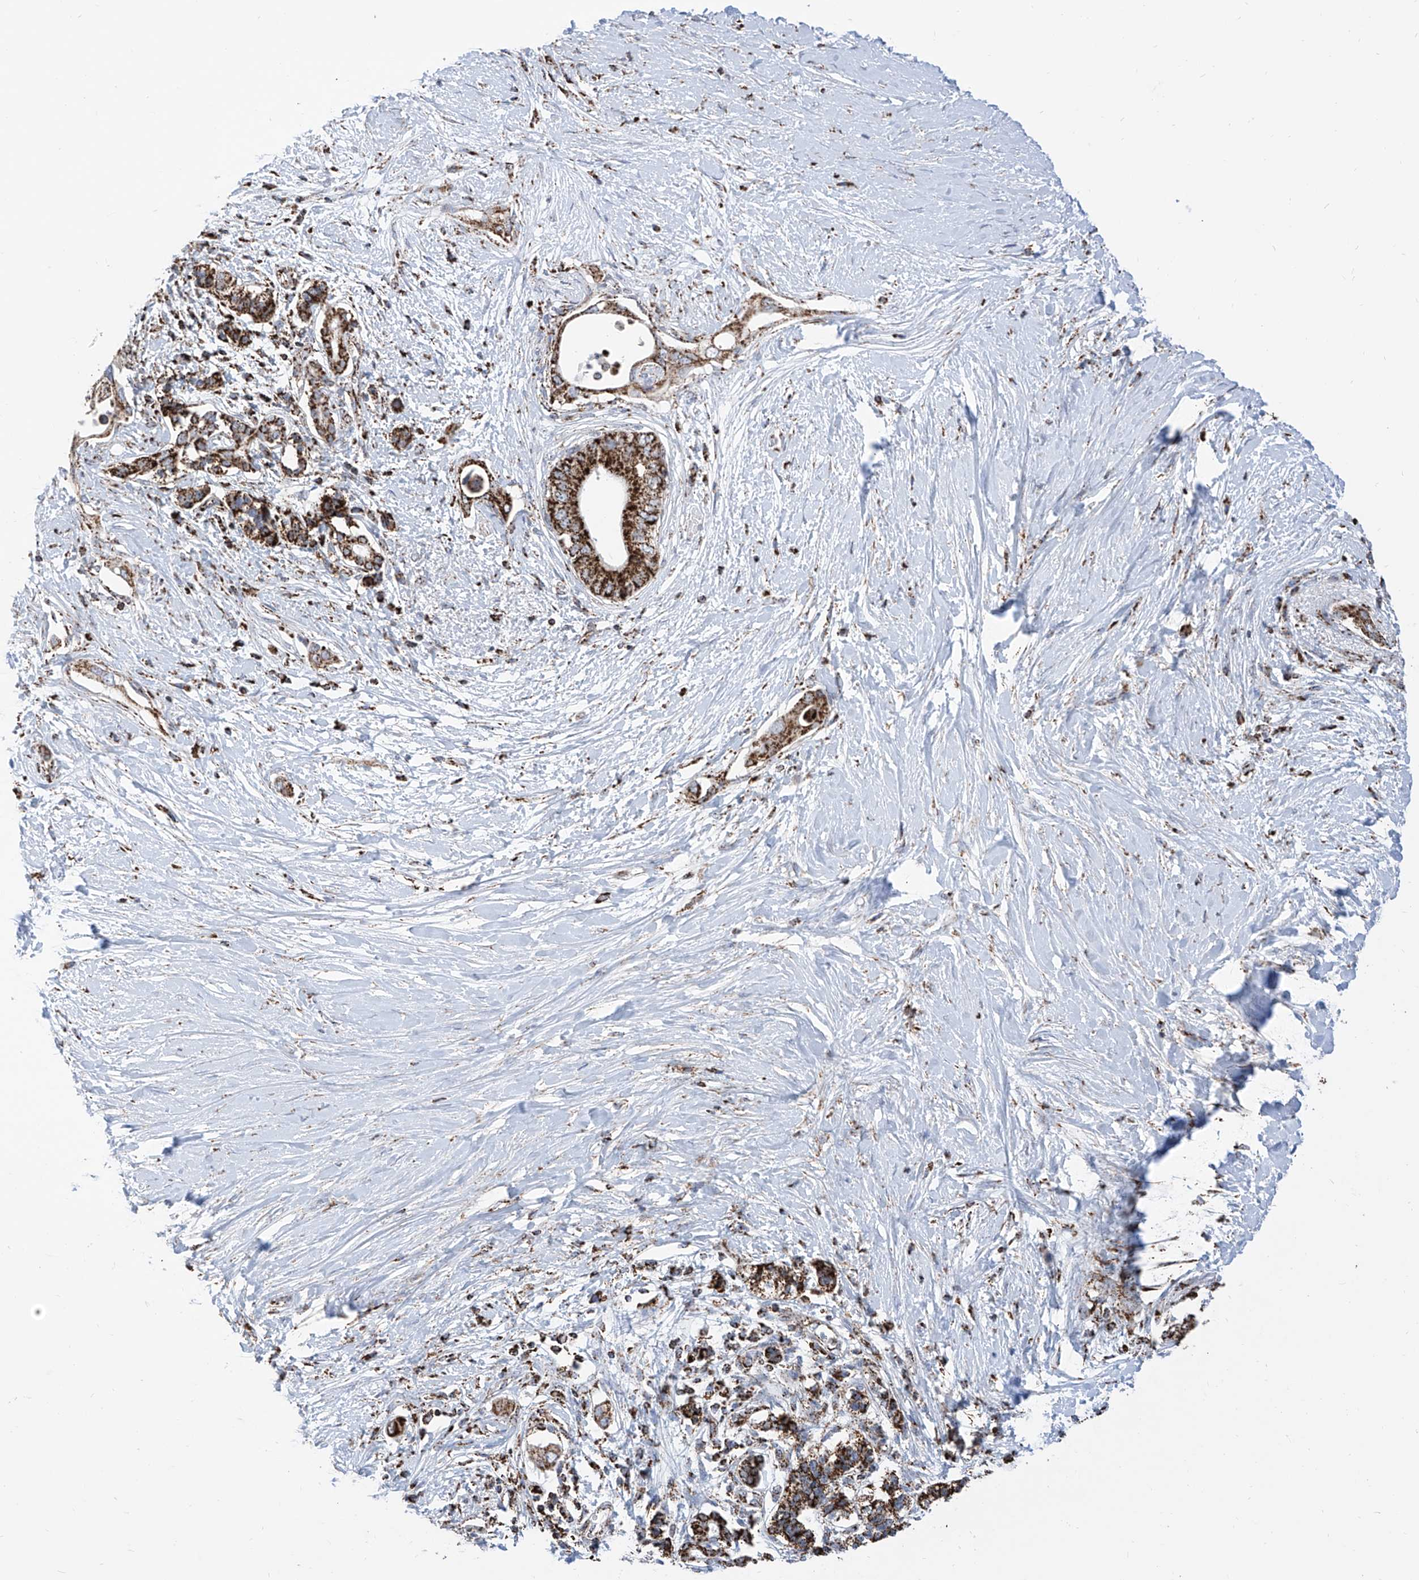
{"staining": {"intensity": "strong", "quantity": ">75%", "location": "cytoplasmic/membranous"}, "tissue": "pancreatic cancer", "cell_type": "Tumor cells", "image_type": "cancer", "snomed": [{"axis": "morphology", "description": "Normal tissue, NOS"}, {"axis": "morphology", "description": "Adenocarcinoma, NOS"}, {"axis": "topography", "description": "Pancreas"}, {"axis": "topography", "description": "Peripheral nerve tissue"}], "caption": "Protein staining of adenocarcinoma (pancreatic) tissue displays strong cytoplasmic/membranous staining in about >75% of tumor cells.", "gene": "COX5B", "patient": {"sex": "male", "age": 59}}